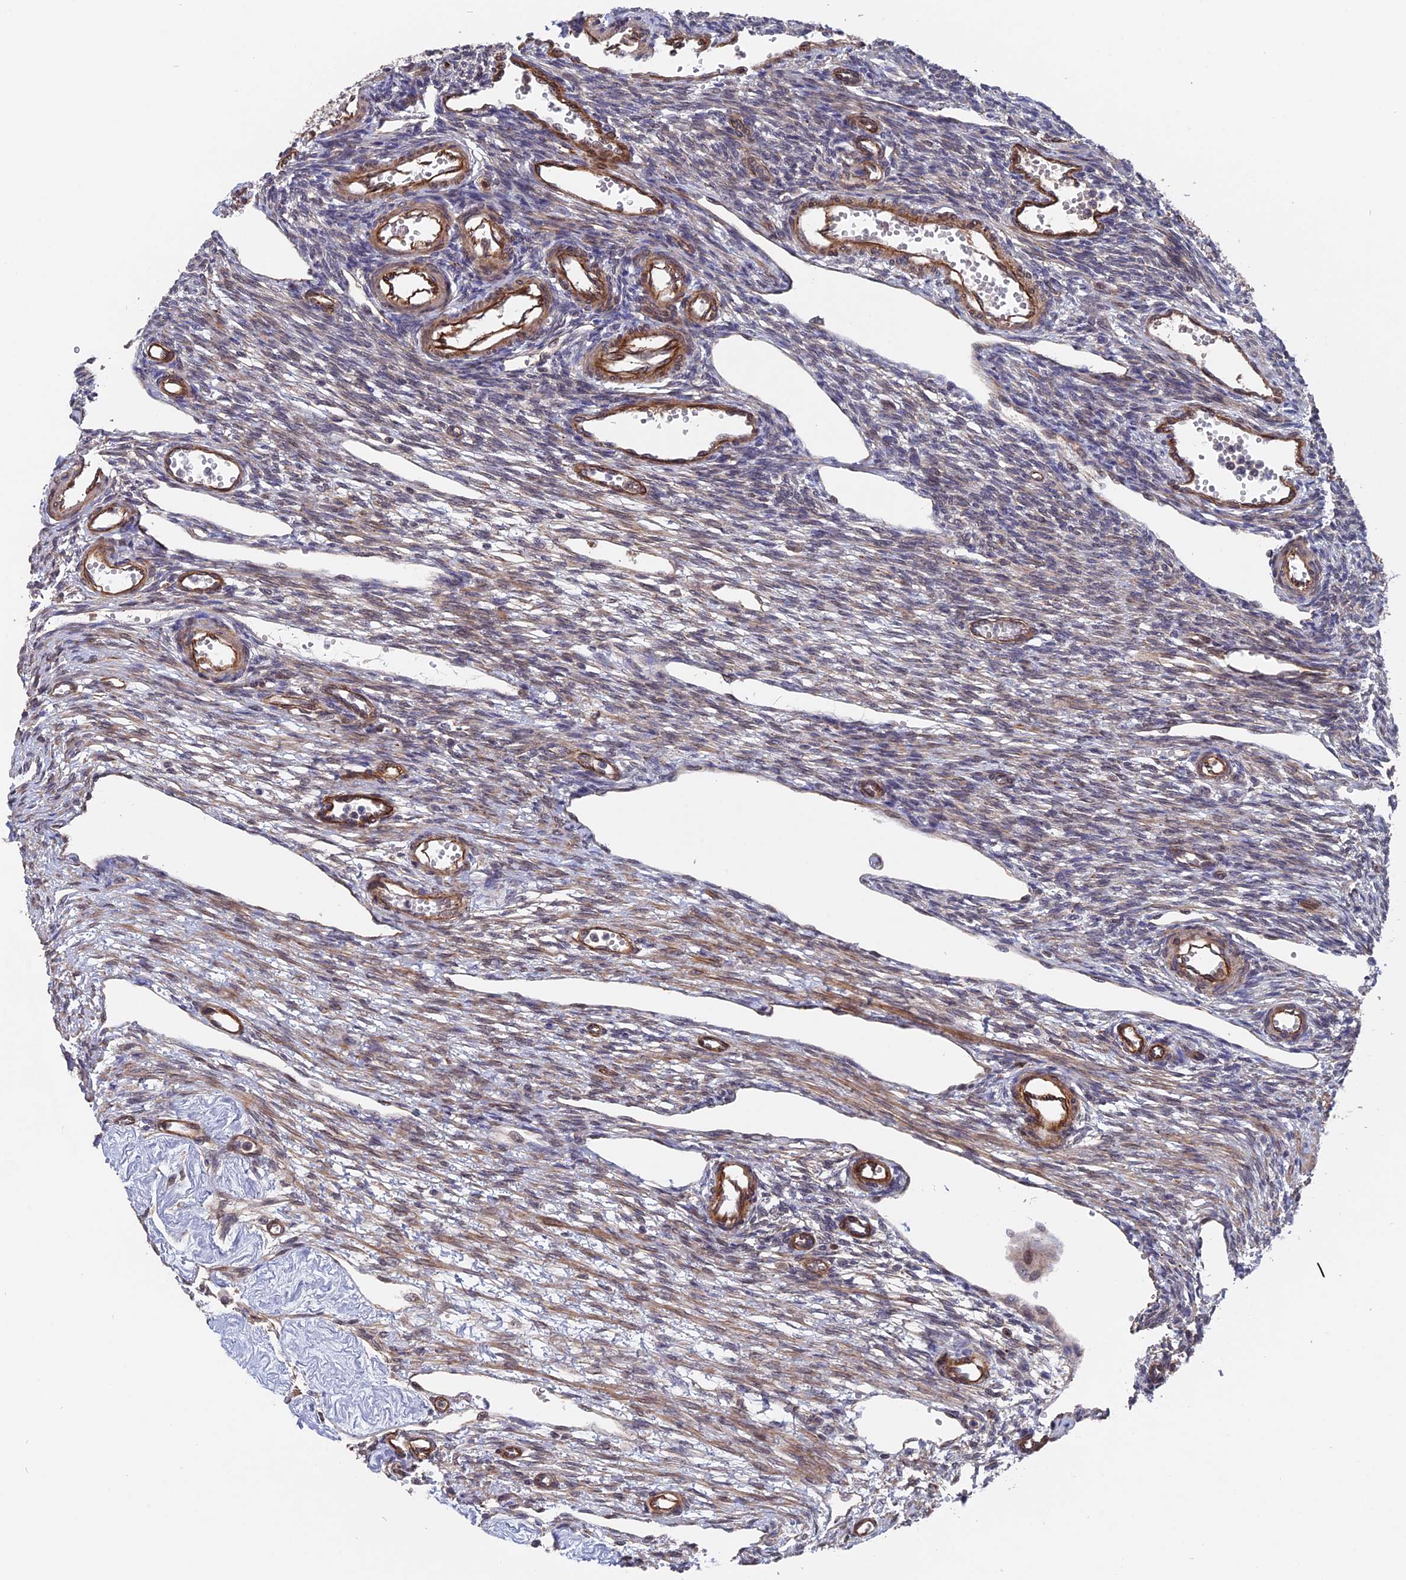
{"staining": {"intensity": "moderate", "quantity": "25%-75%", "location": "cytoplasmic/membranous"}, "tissue": "ovary", "cell_type": "Ovarian stroma cells", "image_type": "normal", "snomed": [{"axis": "morphology", "description": "Normal tissue, NOS"}, {"axis": "morphology", "description": "Cyst, NOS"}, {"axis": "topography", "description": "Ovary"}], "caption": "Ovary stained for a protein reveals moderate cytoplasmic/membranous positivity in ovarian stroma cells. (DAB (3,3'-diaminobenzidine) = brown stain, brightfield microscopy at high magnification).", "gene": "NOSIP", "patient": {"sex": "female", "age": 33}}